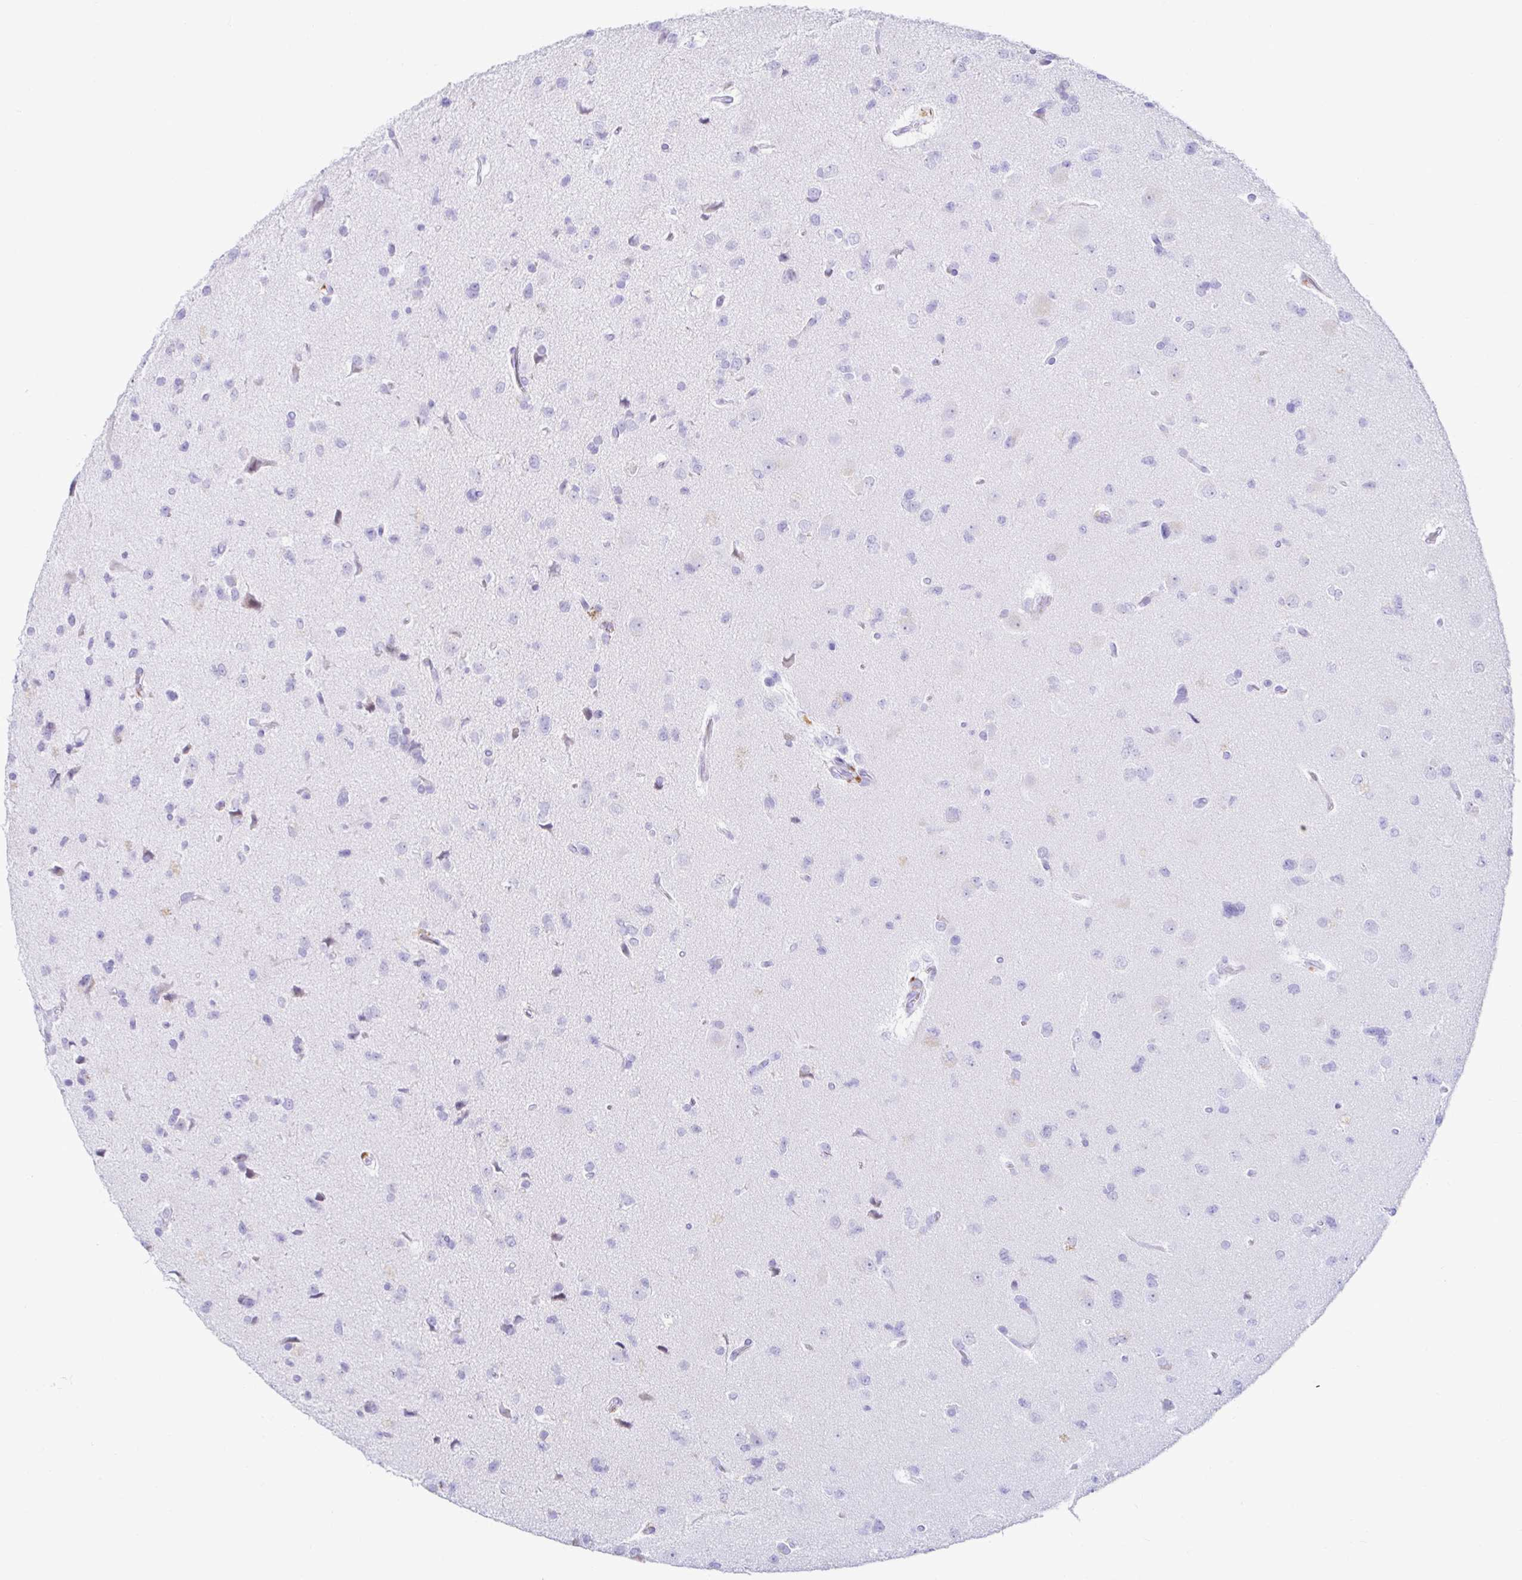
{"staining": {"intensity": "negative", "quantity": "none", "location": "none"}, "tissue": "glioma", "cell_type": "Tumor cells", "image_type": "cancer", "snomed": [{"axis": "morphology", "description": "Glioma, malignant, Low grade"}, {"axis": "topography", "description": "Brain"}], "caption": "There is no significant staining in tumor cells of low-grade glioma (malignant). Brightfield microscopy of immunohistochemistry stained with DAB (3,3'-diaminobenzidine) (brown) and hematoxylin (blue), captured at high magnification.", "gene": "BEST1", "patient": {"sex": "female", "age": 55}}